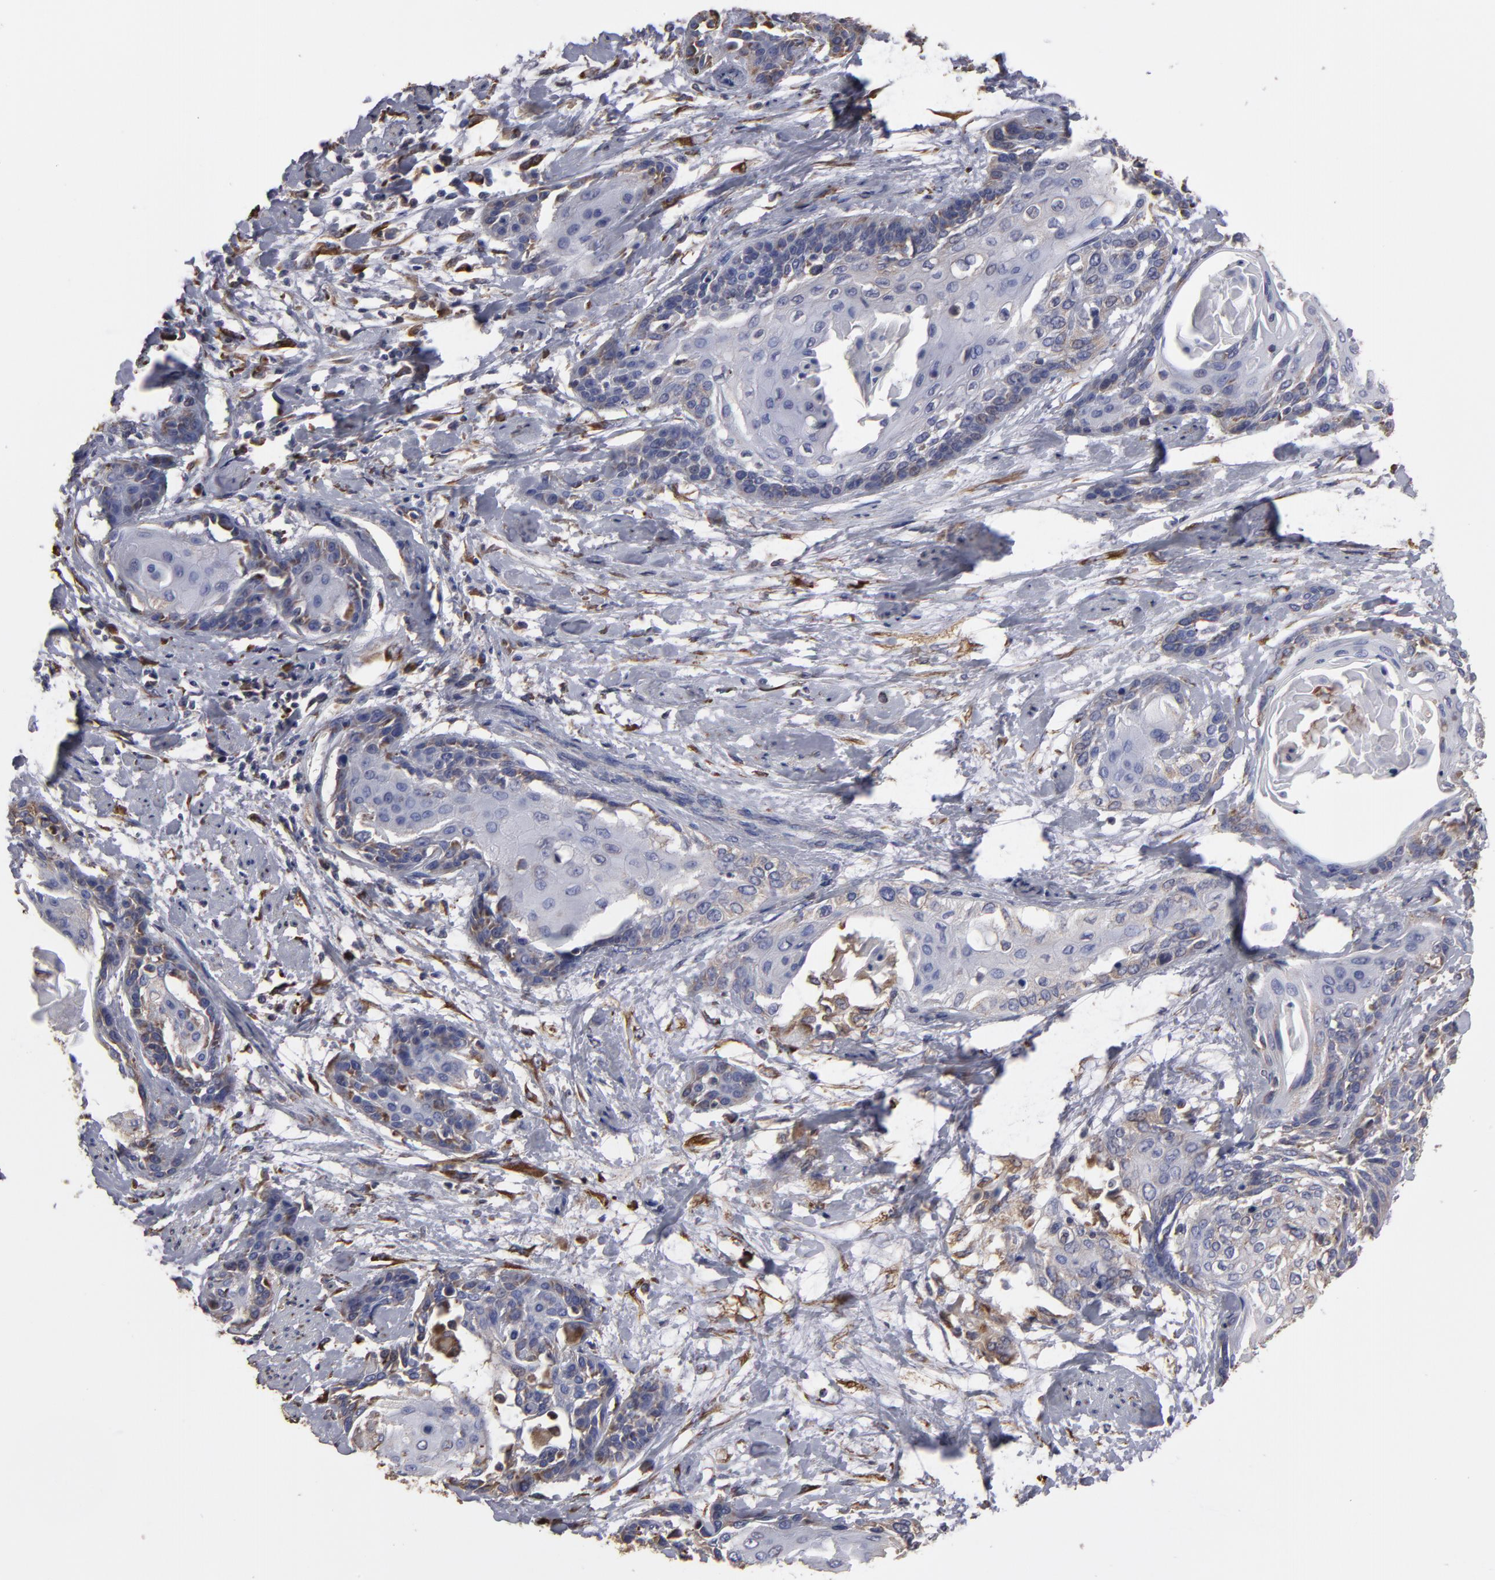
{"staining": {"intensity": "weak", "quantity": "25%-75%", "location": "cytoplasmic/membranous"}, "tissue": "cervical cancer", "cell_type": "Tumor cells", "image_type": "cancer", "snomed": [{"axis": "morphology", "description": "Squamous cell carcinoma, NOS"}, {"axis": "topography", "description": "Cervix"}], "caption": "Immunohistochemistry micrograph of neoplastic tissue: cervical cancer stained using IHC displays low levels of weak protein expression localized specifically in the cytoplasmic/membranous of tumor cells, appearing as a cytoplasmic/membranous brown color.", "gene": "SND1", "patient": {"sex": "female", "age": 57}}